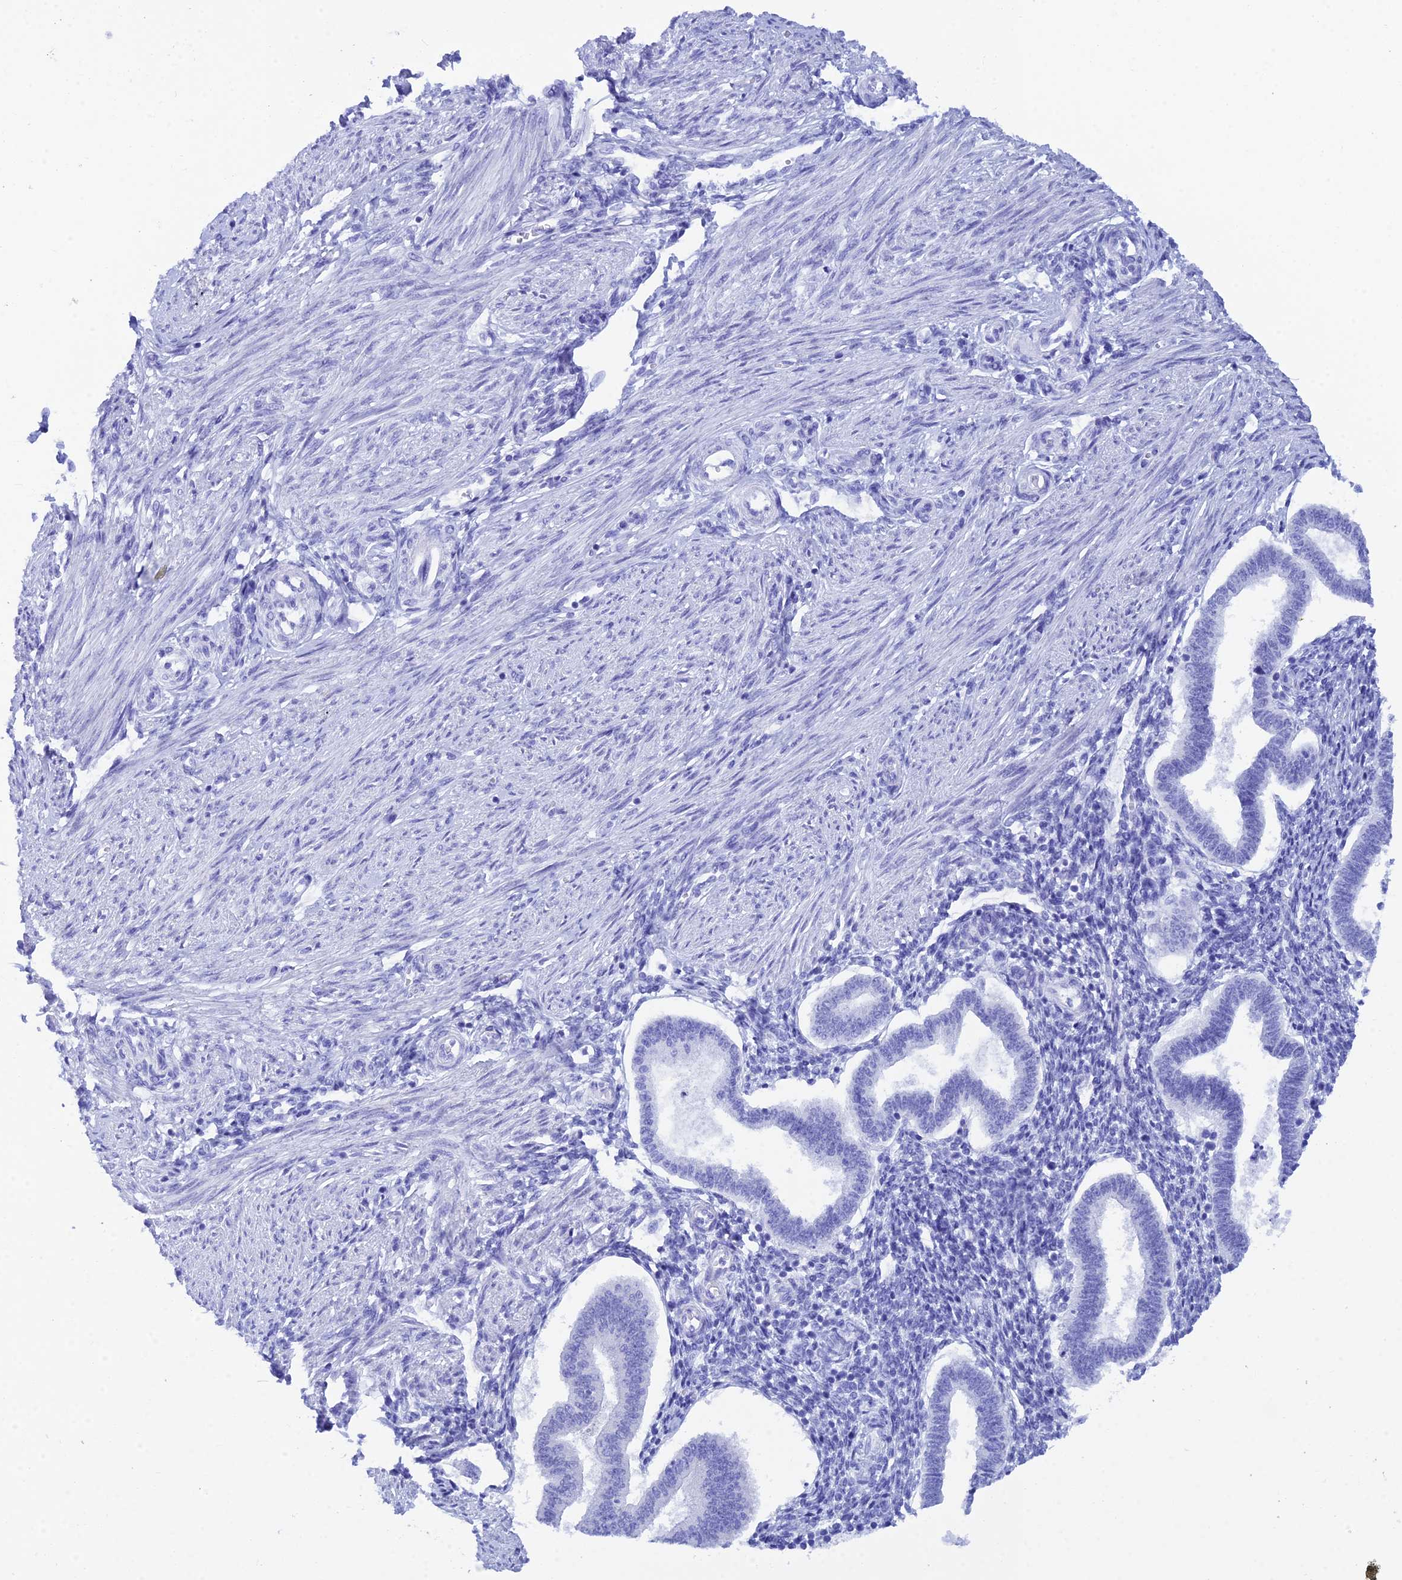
{"staining": {"intensity": "negative", "quantity": "none", "location": "none"}, "tissue": "endometrium", "cell_type": "Cells in endometrial stroma", "image_type": "normal", "snomed": [{"axis": "morphology", "description": "Normal tissue, NOS"}, {"axis": "topography", "description": "Endometrium"}], "caption": "This micrograph is of unremarkable endometrium stained with IHC to label a protein in brown with the nuclei are counter-stained blue. There is no staining in cells in endometrial stroma.", "gene": "REG1A", "patient": {"sex": "female", "age": 24}}